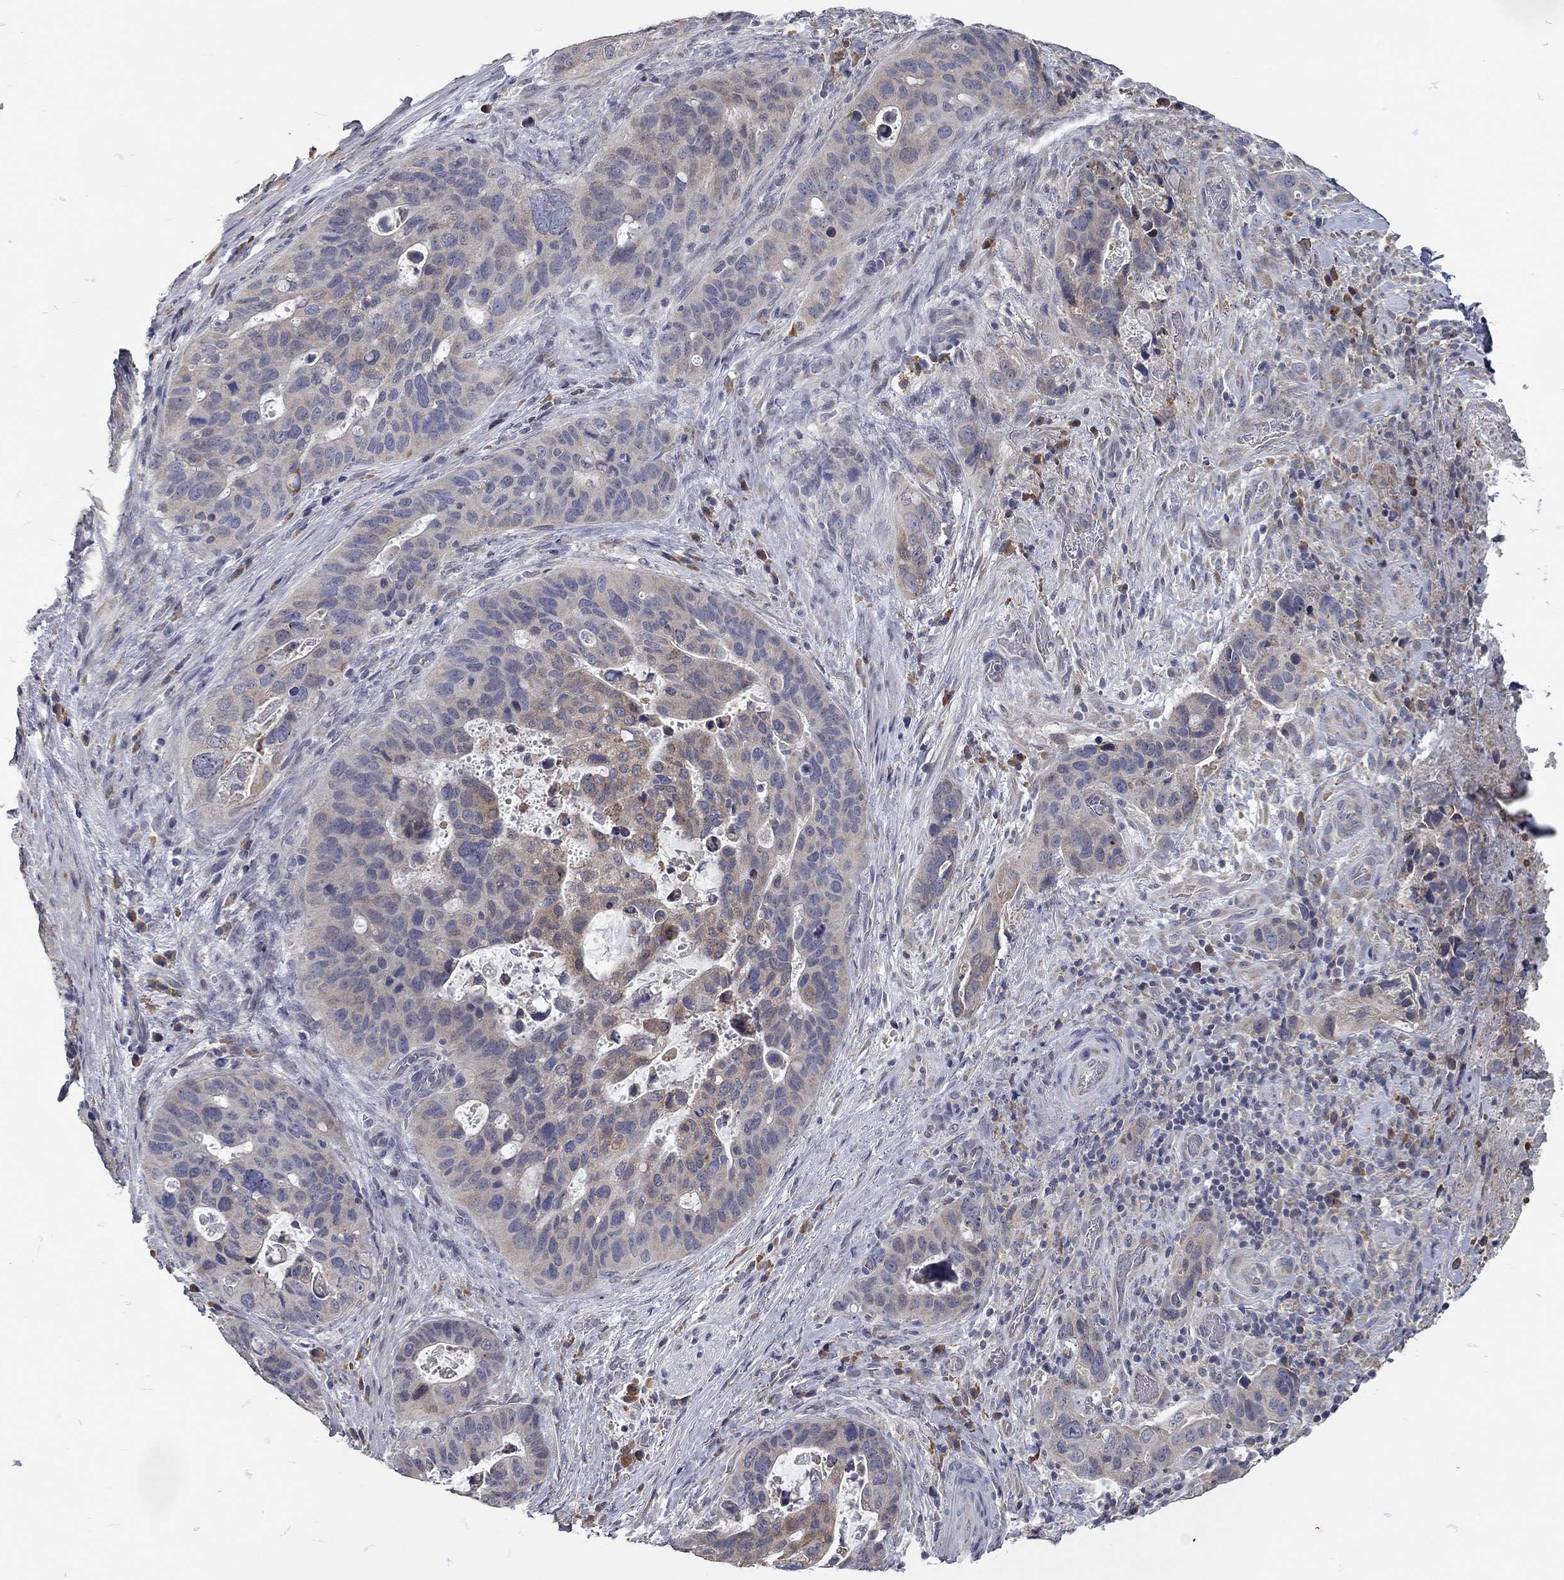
{"staining": {"intensity": "weak", "quantity": "25%-75%", "location": "cytoplasmic/membranous"}, "tissue": "stomach cancer", "cell_type": "Tumor cells", "image_type": "cancer", "snomed": [{"axis": "morphology", "description": "Adenocarcinoma, NOS"}, {"axis": "topography", "description": "Stomach"}], "caption": "This is an image of immunohistochemistry staining of stomach cancer (adenocarcinoma), which shows weak positivity in the cytoplasmic/membranous of tumor cells.", "gene": "XAGE2", "patient": {"sex": "male", "age": 54}}